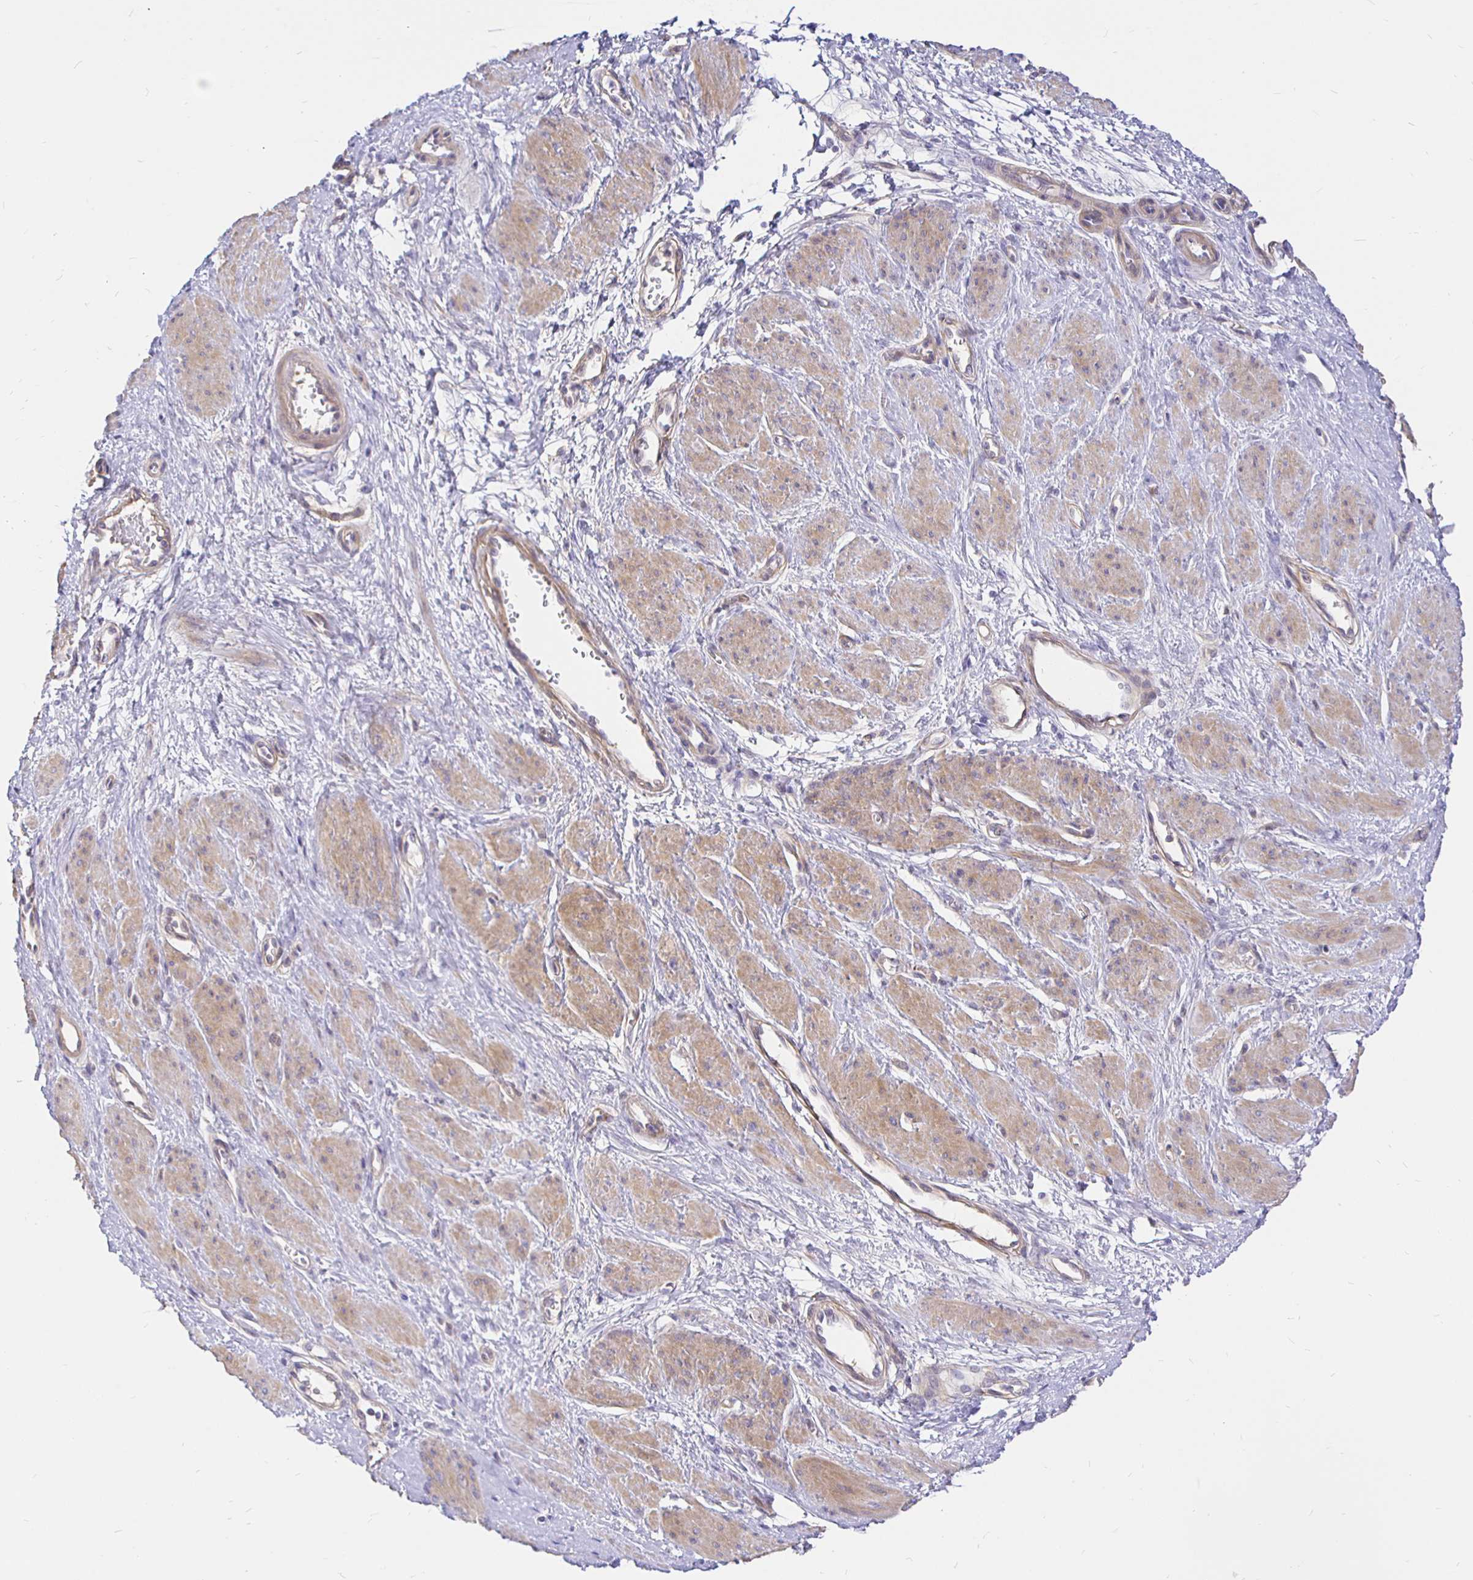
{"staining": {"intensity": "weak", "quantity": "25%-75%", "location": "cytoplasmic/membranous"}, "tissue": "smooth muscle", "cell_type": "Smooth muscle cells", "image_type": "normal", "snomed": [{"axis": "morphology", "description": "Normal tissue, NOS"}, {"axis": "topography", "description": "Smooth muscle"}, {"axis": "topography", "description": "Uterus"}], "caption": "The image demonstrates staining of benign smooth muscle, revealing weak cytoplasmic/membranous protein expression (brown color) within smooth muscle cells.", "gene": "PALM2AKAP2", "patient": {"sex": "female", "age": 39}}